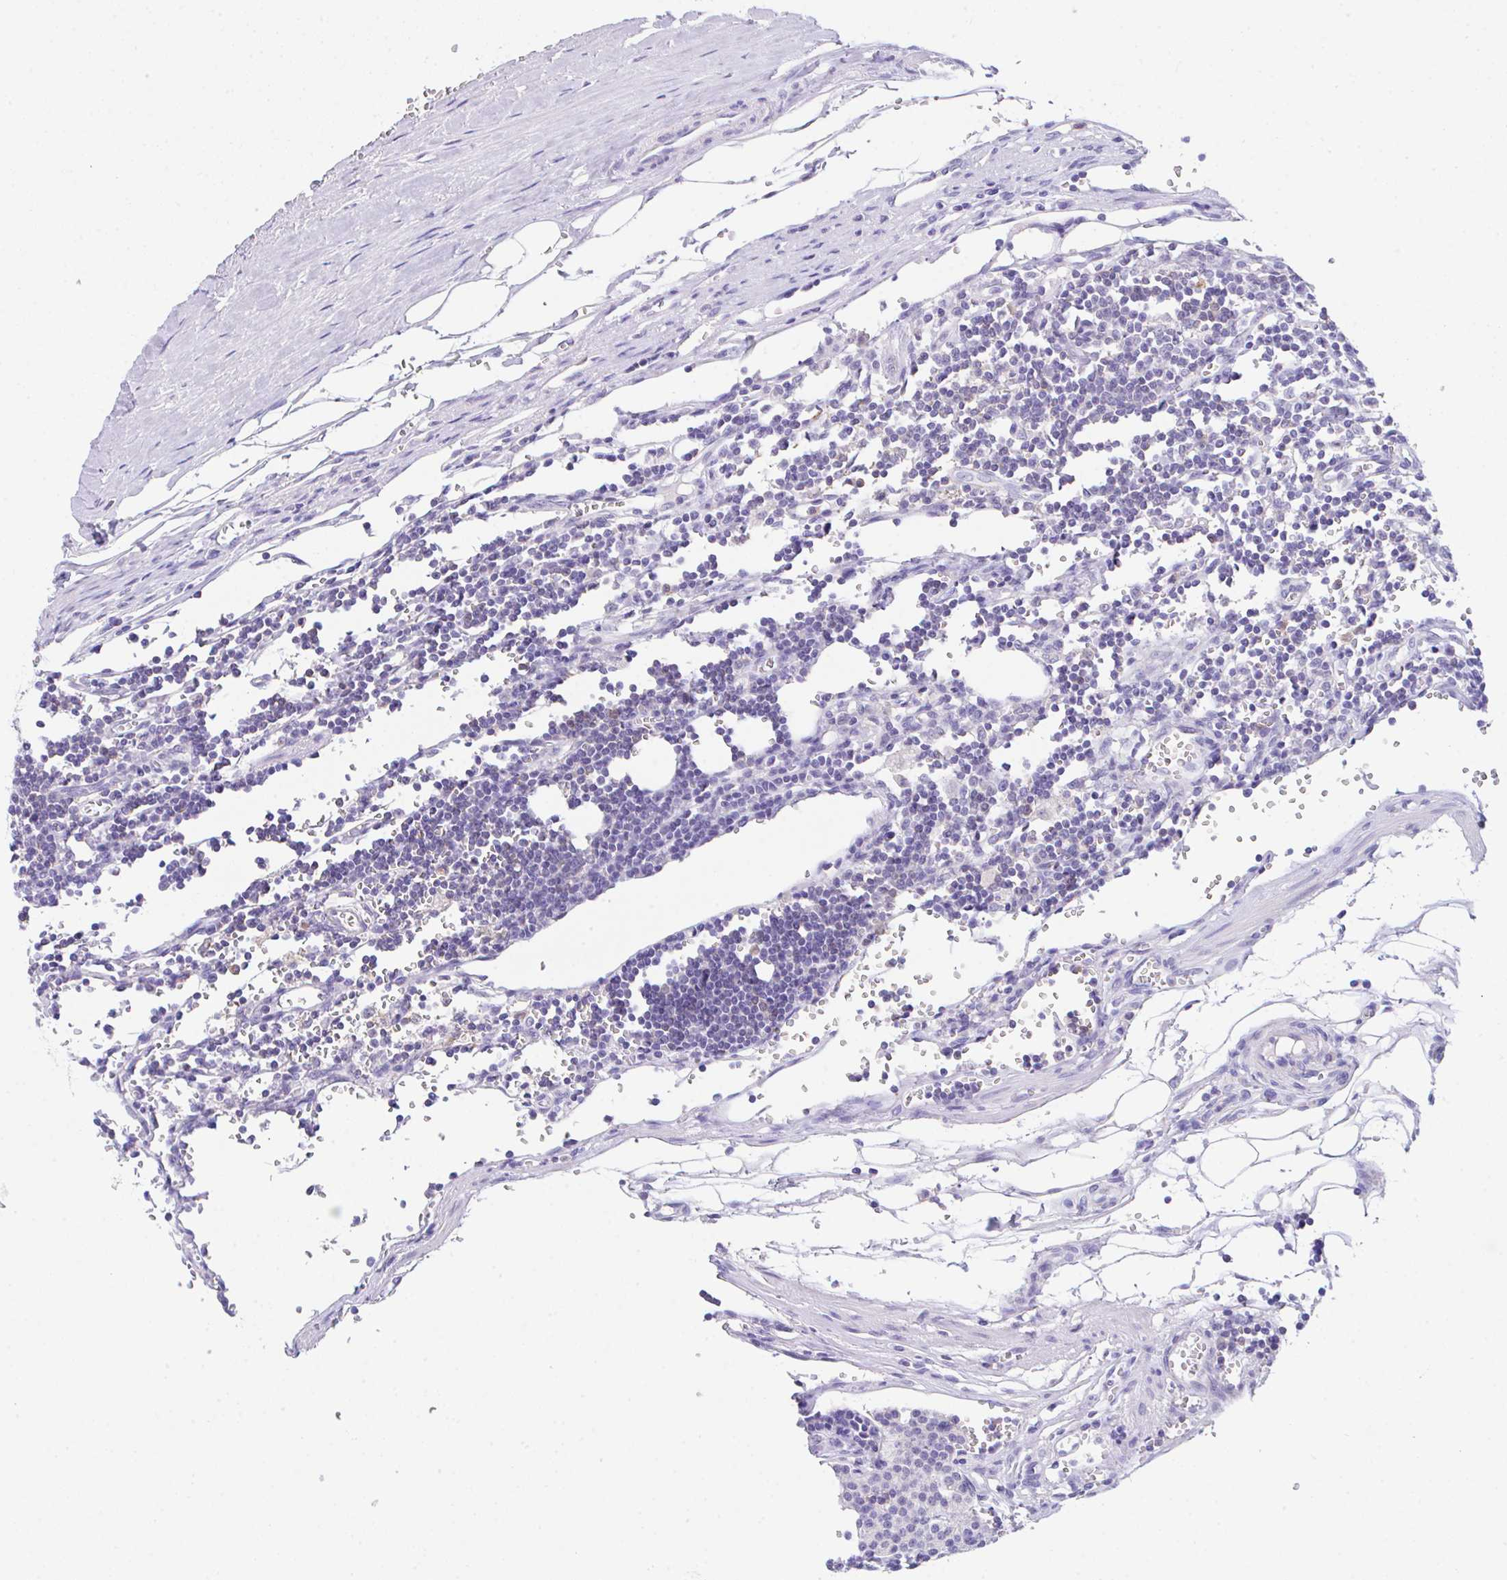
{"staining": {"intensity": "negative", "quantity": "none", "location": "none"}, "tissue": "carcinoid", "cell_type": "Tumor cells", "image_type": "cancer", "snomed": [{"axis": "morphology", "description": "Carcinoid, malignant, NOS"}, {"axis": "topography", "description": "Small intestine"}], "caption": "Carcinoid was stained to show a protein in brown. There is no significant positivity in tumor cells. (Immunohistochemistry (ihc), brightfield microscopy, high magnification).", "gene": "HOXB4", "patient": {"sex": "male", "age": 63}}